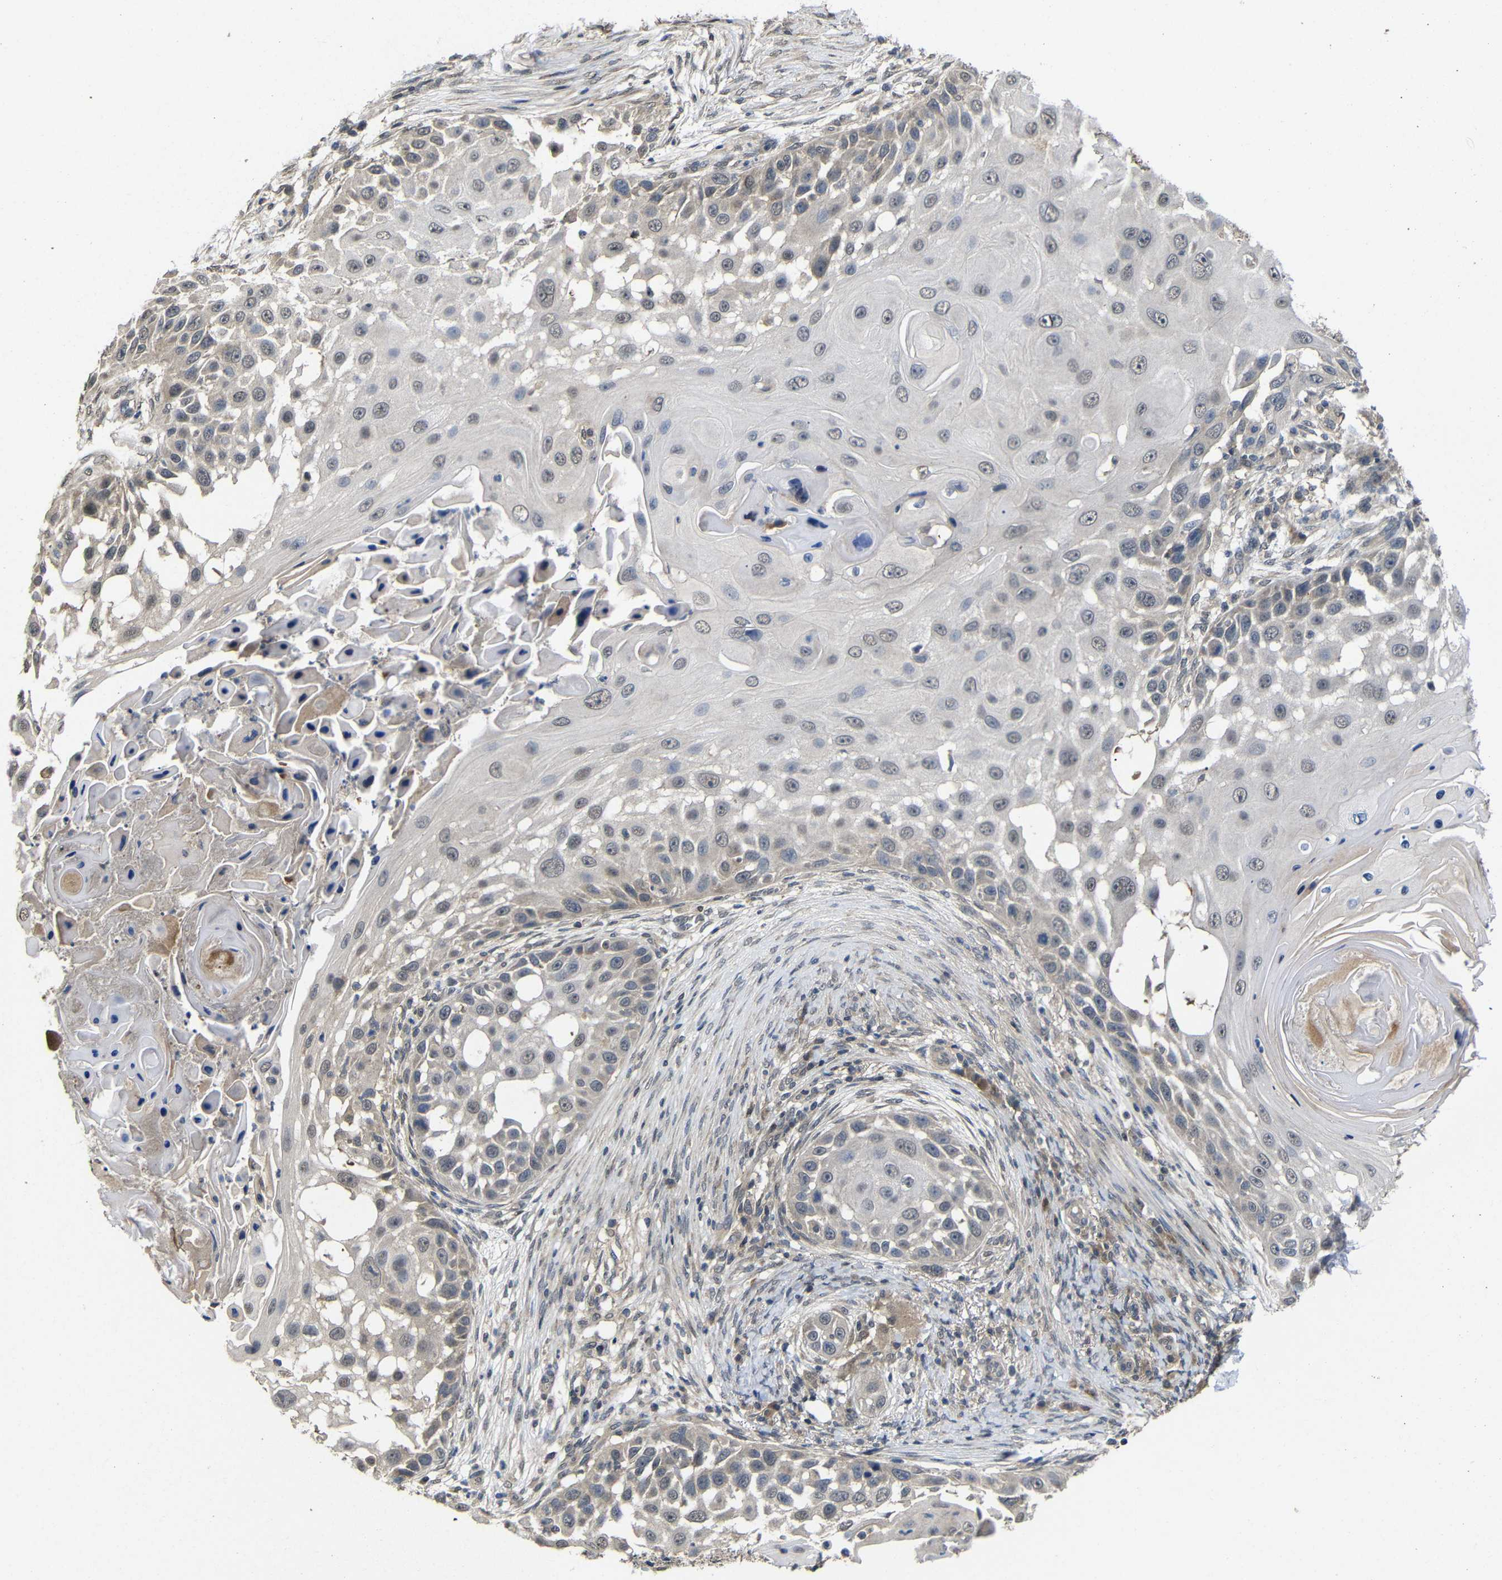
{"staining": {"intensity": "negative", "quantity": "none", "location": "none"}, "tissue": "skin cancer", "cell_type": "Tumor cells", "image_type": "cancer", "snomed": [{"axis": "morphology", "description": "Squamous cell carcinoma, NOS"}, {"axis": "topography", "description": "Skin"}], "caption": "IHC image of human skin squamous cell carcinoma stained for a protein (brown), which exhibits no expression in tumor cells.", "gene": "ATG12", "patient": {"sex": "female", "age": 44}}